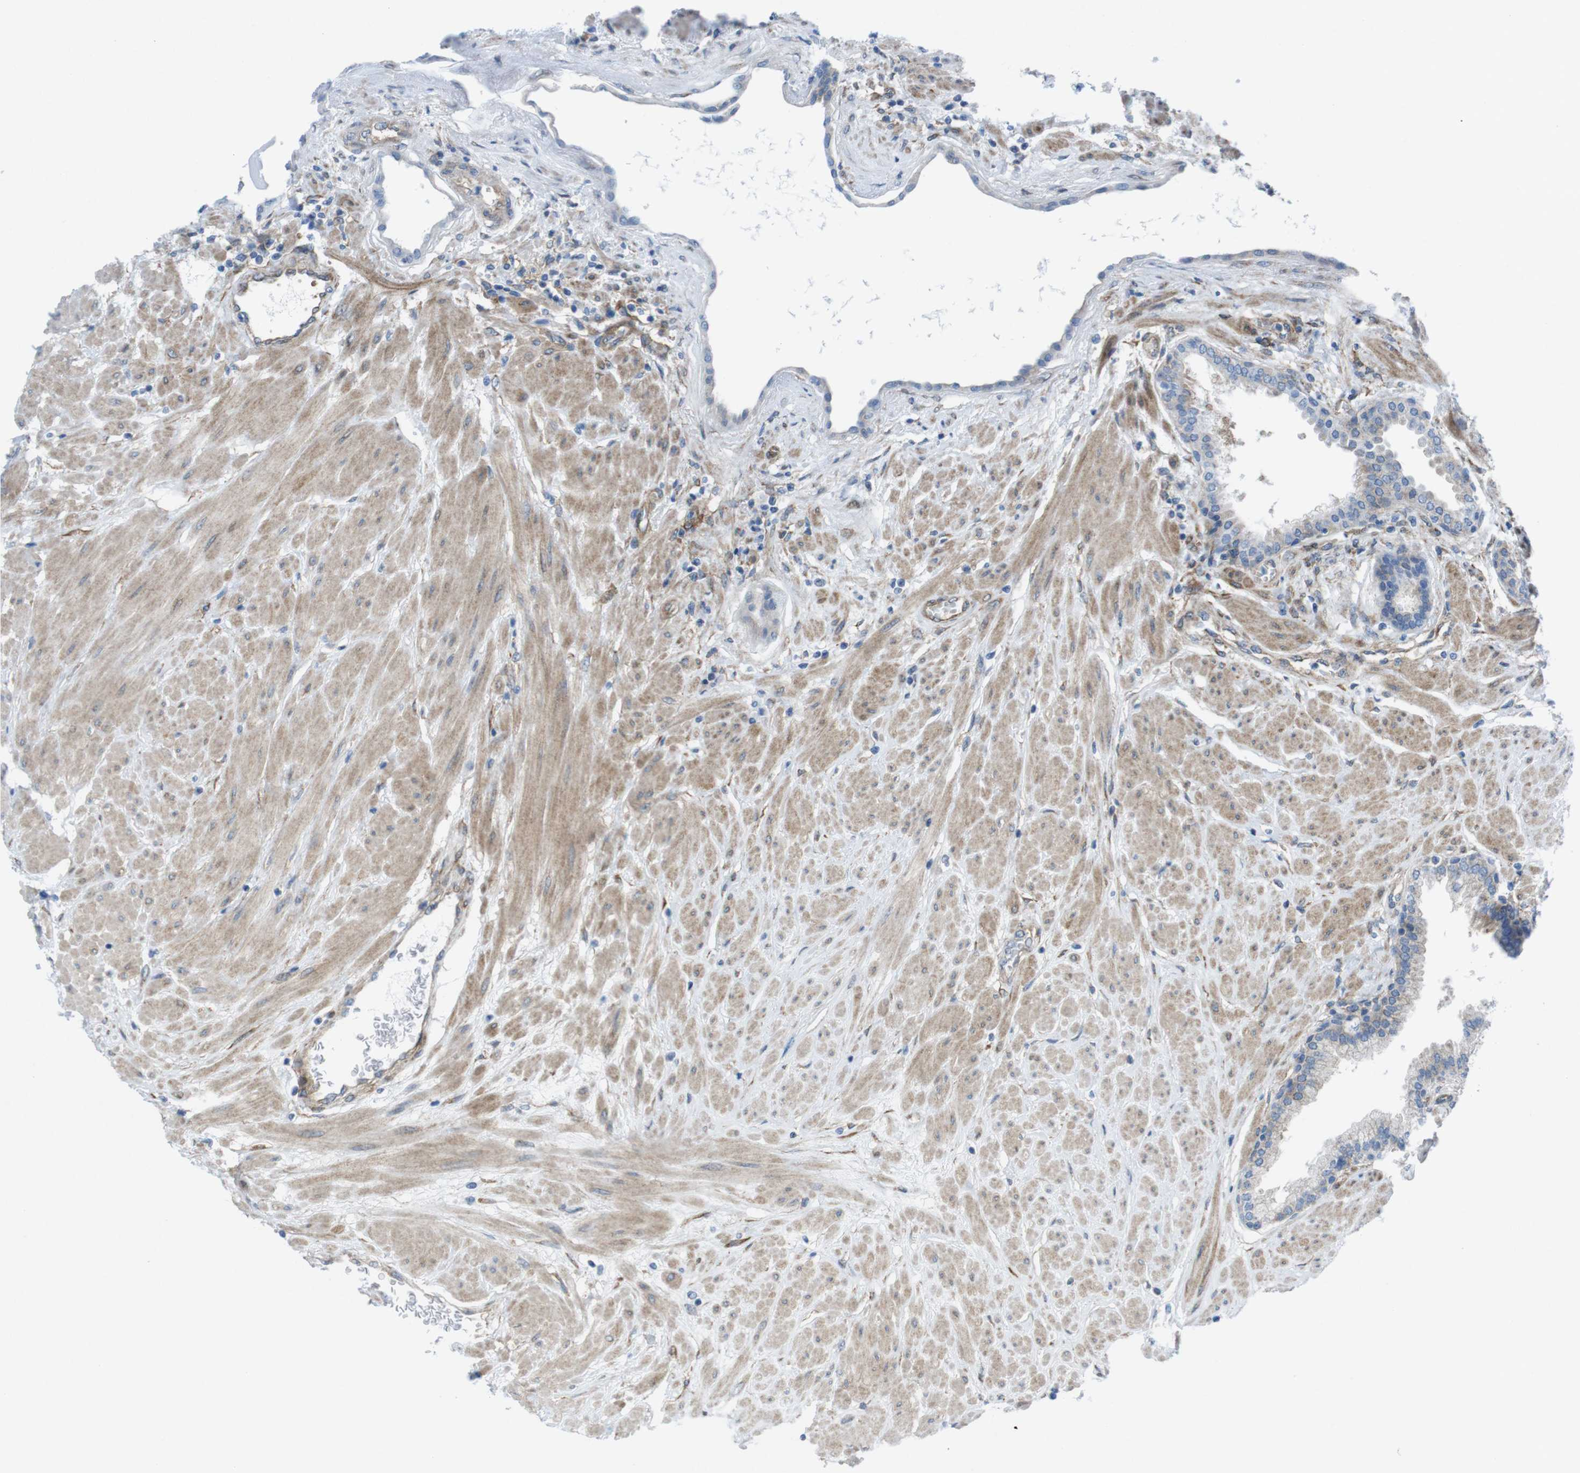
{"staining": {"intensity": "weak", "quantity": "25%-75%", "location": "cytoplasmic/membranous"}, "tissue": "prostate", "cell_type": "Glandular cells", "image_type": "normal", "snomed": [{"axis": "morphology", "description": "Normal tissue, NOS"}, {"axis": "topography", "description": "Prostate"}], "caption": "IHC (DAB (3,3'-diaminobenzidine)) staining of benign human prostate exhibits weak cytoplasmic/membranous protein expression in about 25%-75% of glandular cells.", "gene": "DIAPH2", "patient": {"sex": "male", "age": 51}}